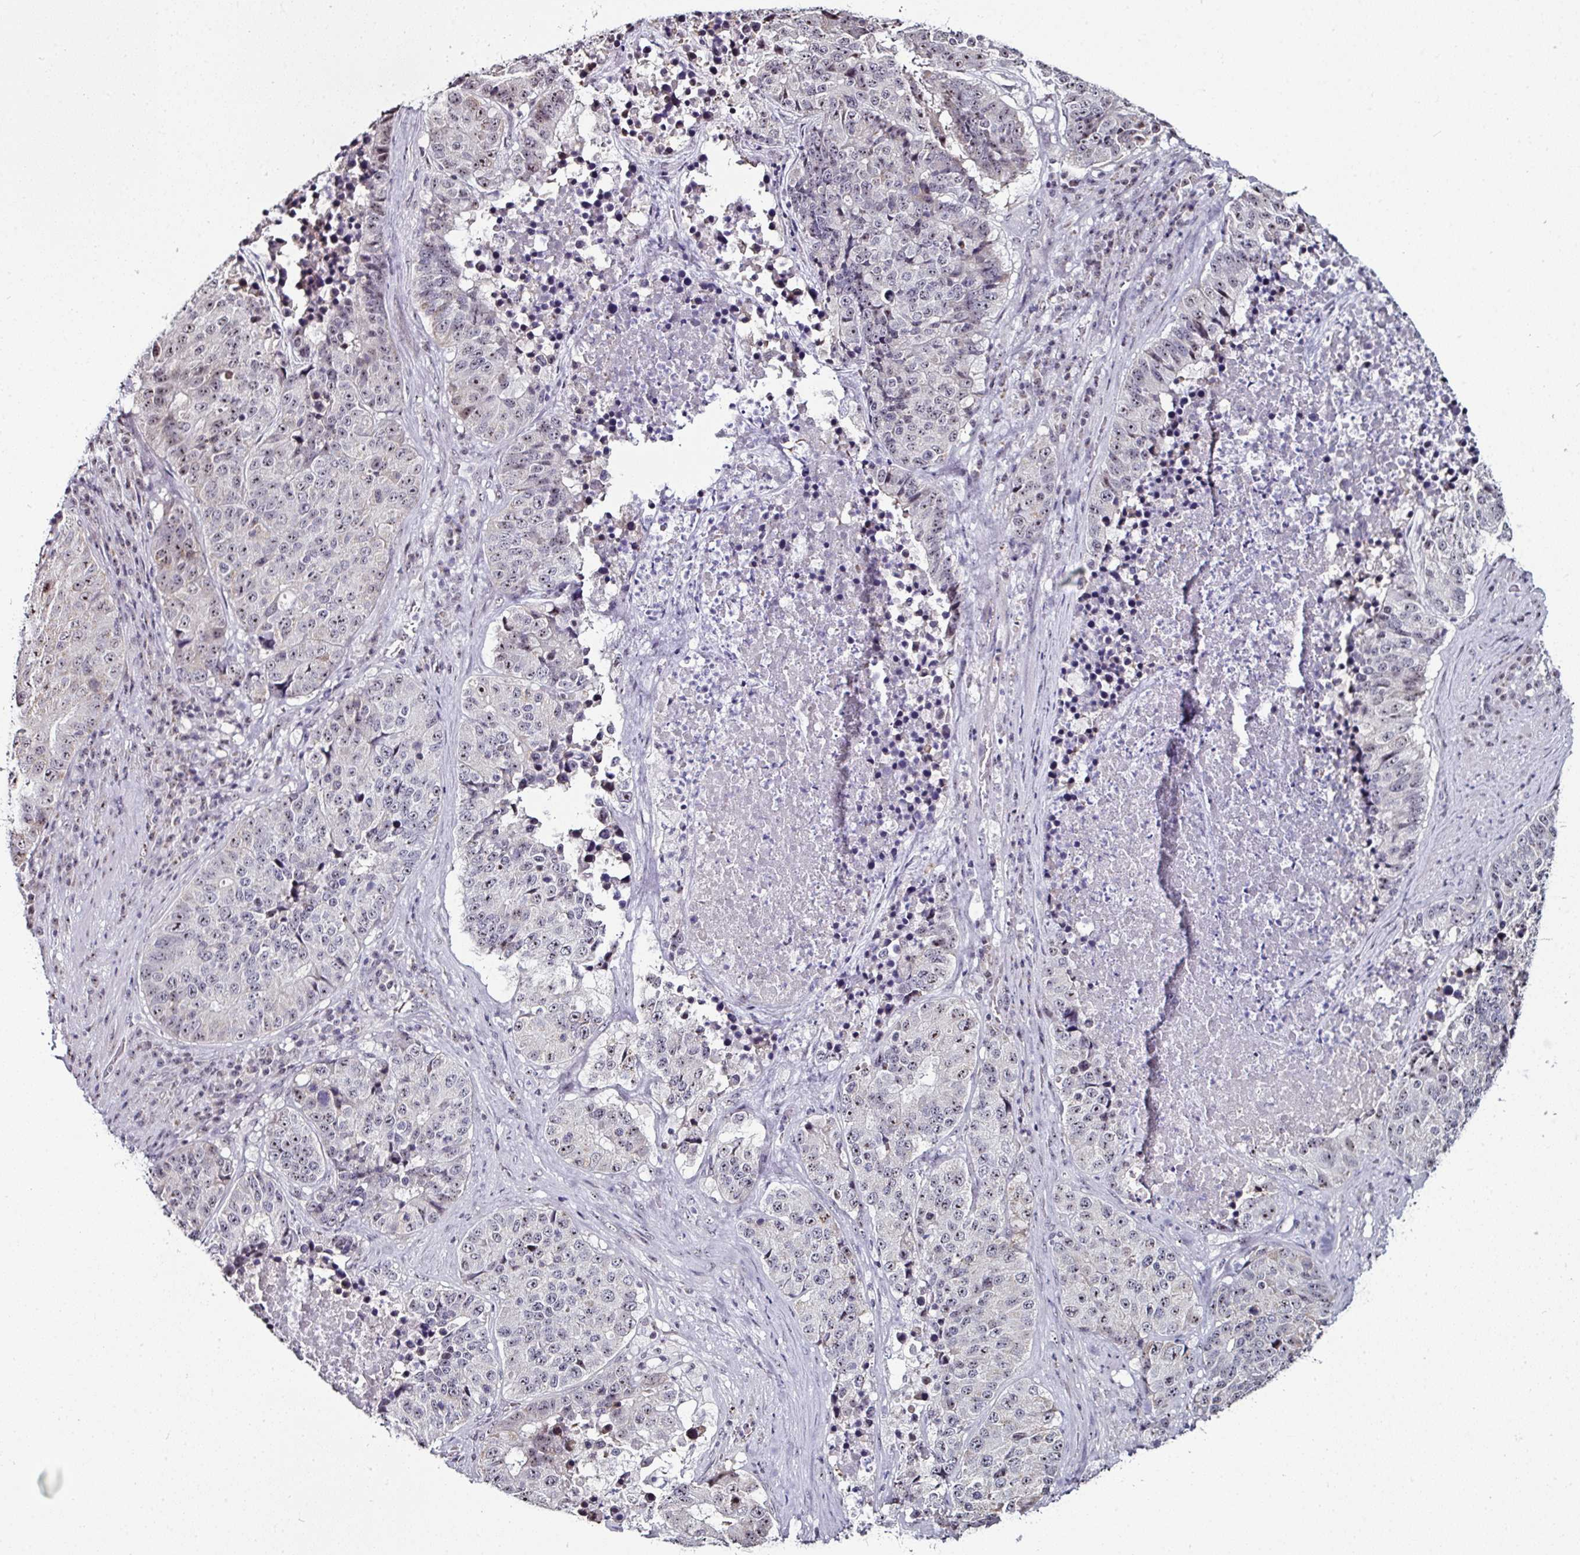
{"staining": {"intensity": "weak", "quantity": "<25%", "location": "nuclear"}, "tissue": "stomach cancer", "cell_type": "Tumor cells", "image_type": "cancer", "snomed": [{"axis": "morphology", "description": "Adenocarcinoma, NOS"}, {"axis": "topography", "description": "Stomach"}], "caption": "A high-resolution photomicrograph shows immunohistochemistry staining of stomach cancer (adenocarcinoma), which reveals no significant staining in tumor cells.", "gene": "NACC2", "patient": {"sex": "male", "age": 71}}